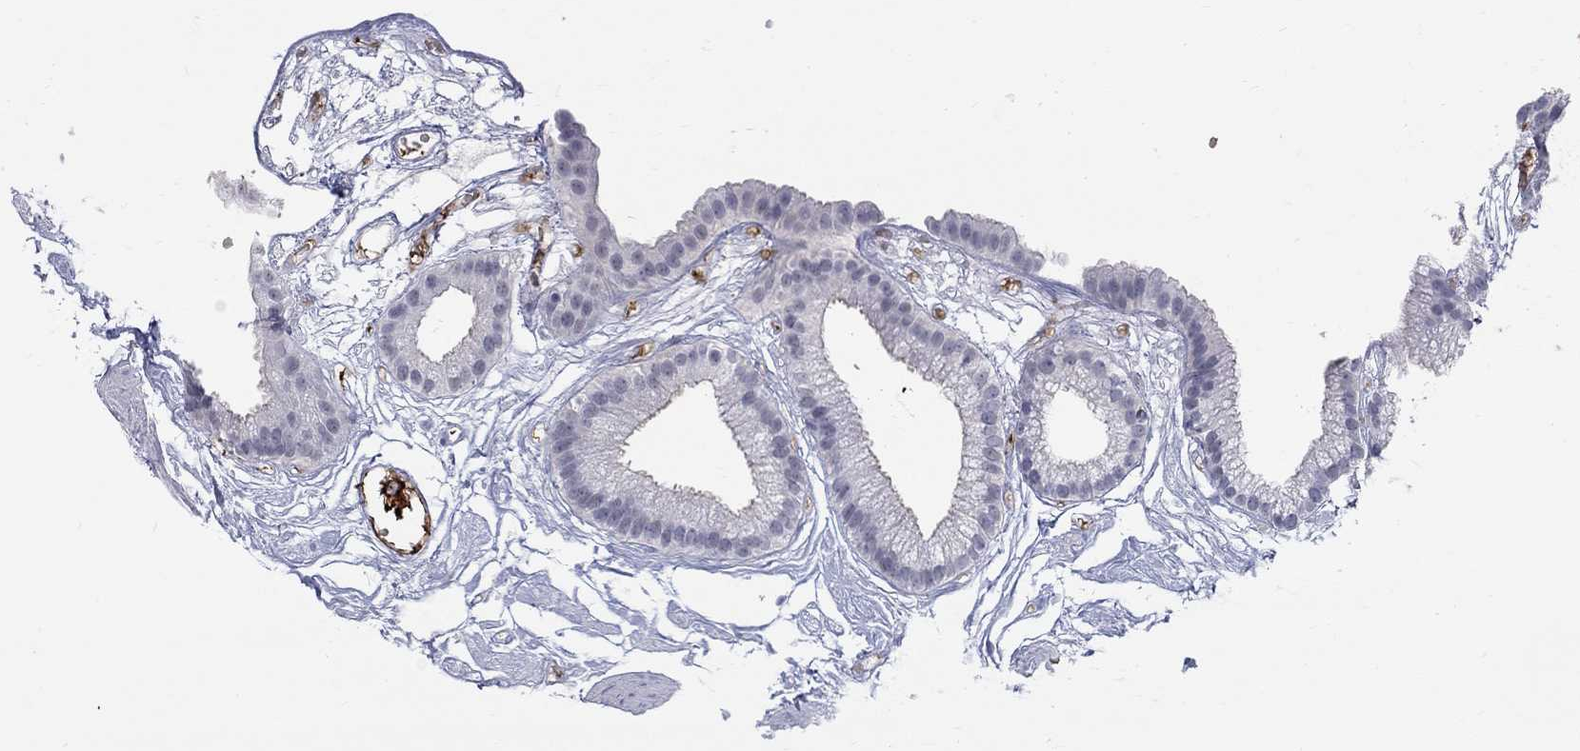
{"staining": {"intensity": "negative", "quantity": "none", "location": "none"}, "tissue": "gallbladder", "cell_type": "Glandular cells", "image_type": "normal", "snomed": [{"axis": "morphology", "description": "Normal tissue, NOS"}, {"axis": "topography", "description": "Gallbladder"}], "caption": "IHC histopathology image of benign gallbladder stained for a protein (brown), which reveals no staining in glandular cells. Nuclei are stained in blue.", "gene": "DMTN", "patient": {"sex": "female", "age": 45}}